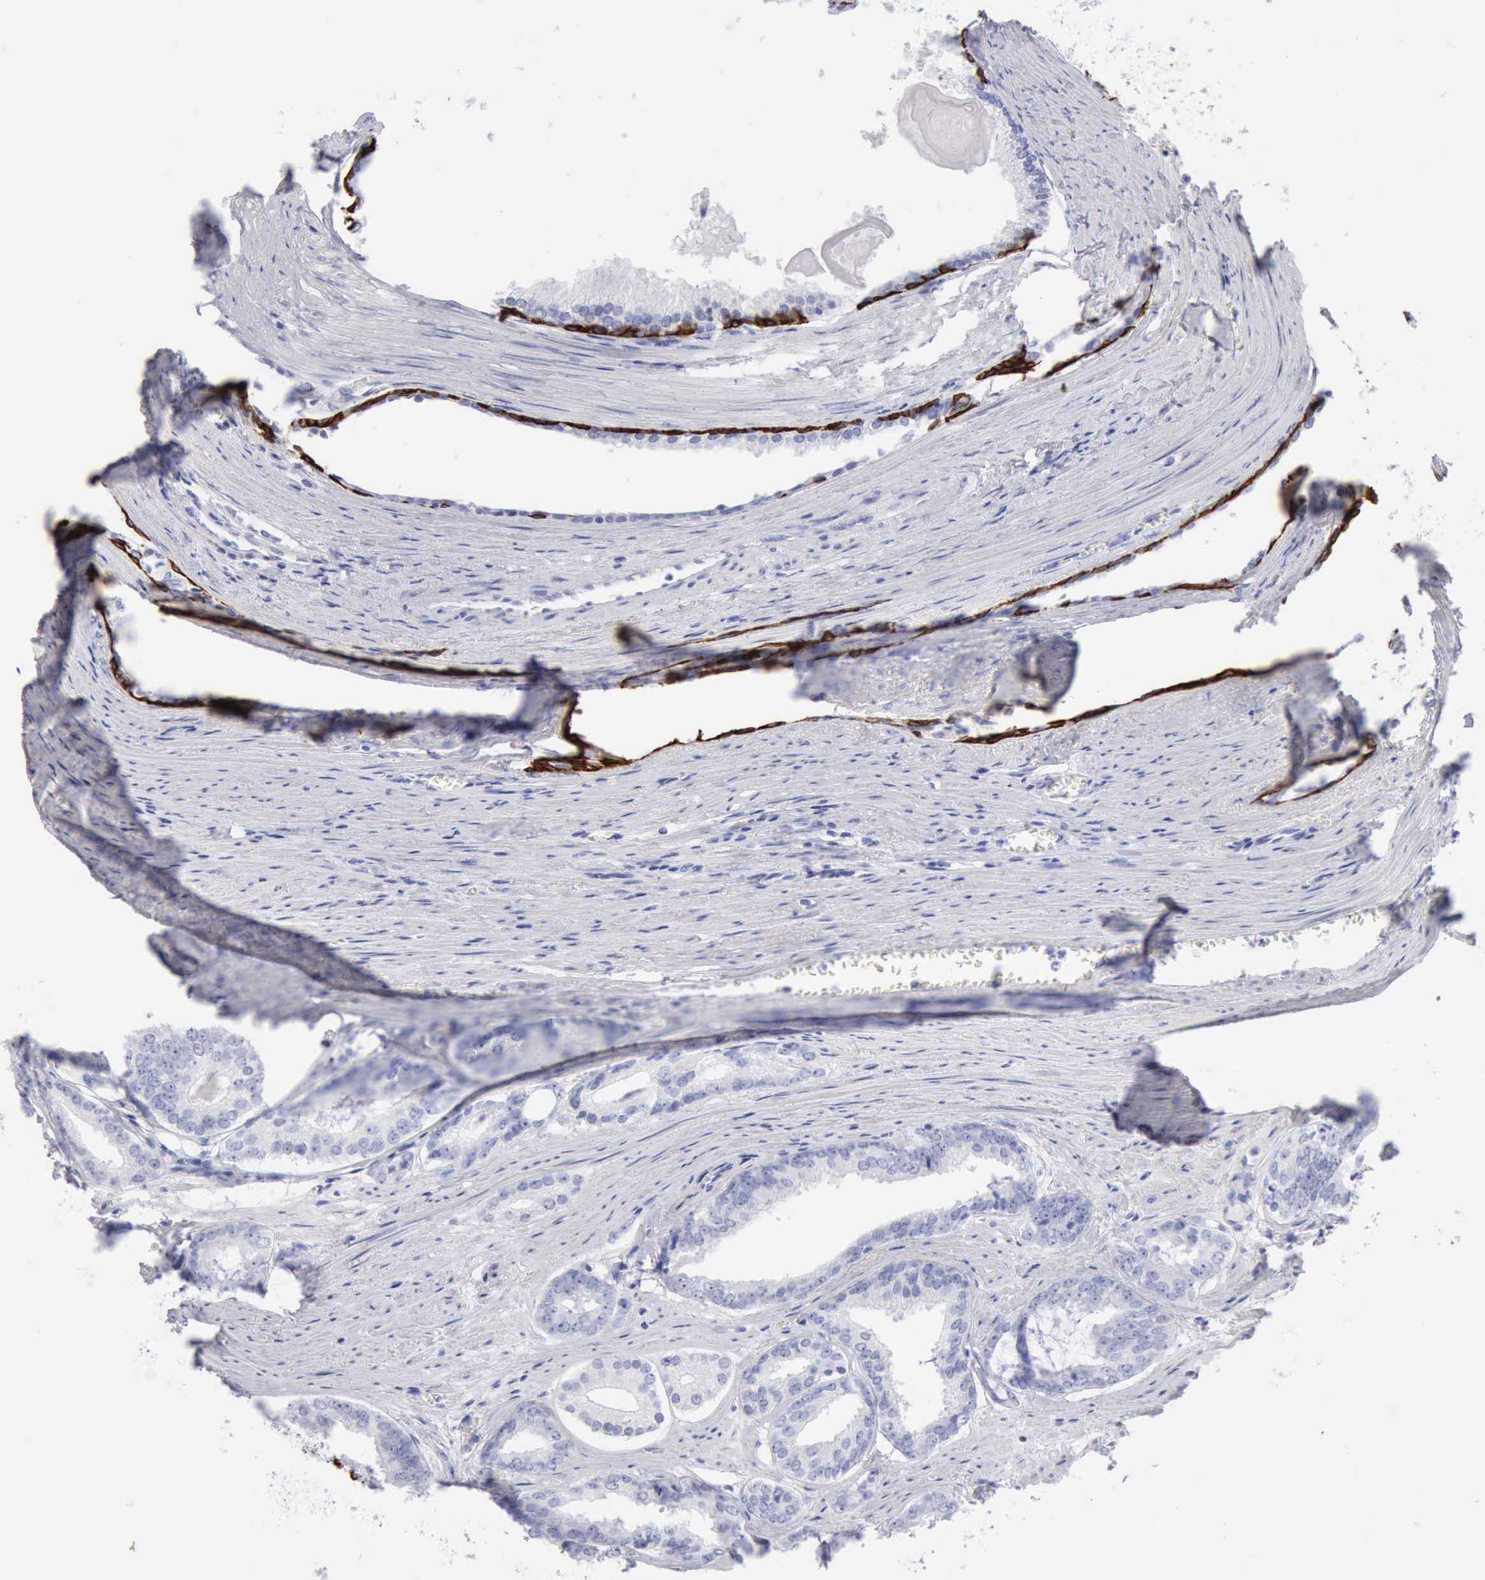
{"staining": {"intensity": "negative", "quantity": "none", "location": "none"}, "tissue": "prostate cancer", "cell_type": "Tumor cells", "image_type": "cancer", "snomed": [{"axis": "morphology", "description": "Adenocarcinoma, Medium grade"}, {"axis": "topography", "description": "Prostate"}], "caption": "DAB (3,3'-diaminobenzidine) immunohistochemical staining of human adenocarcinoma (medium-grade) (prostate) demonstrates no significant staining in tumor cells. (DAB (3,3'-diaminobenzidine) IHC, high magnification).", "gene": "KRT5", "patient": {"sex": "male", "age": 79}}